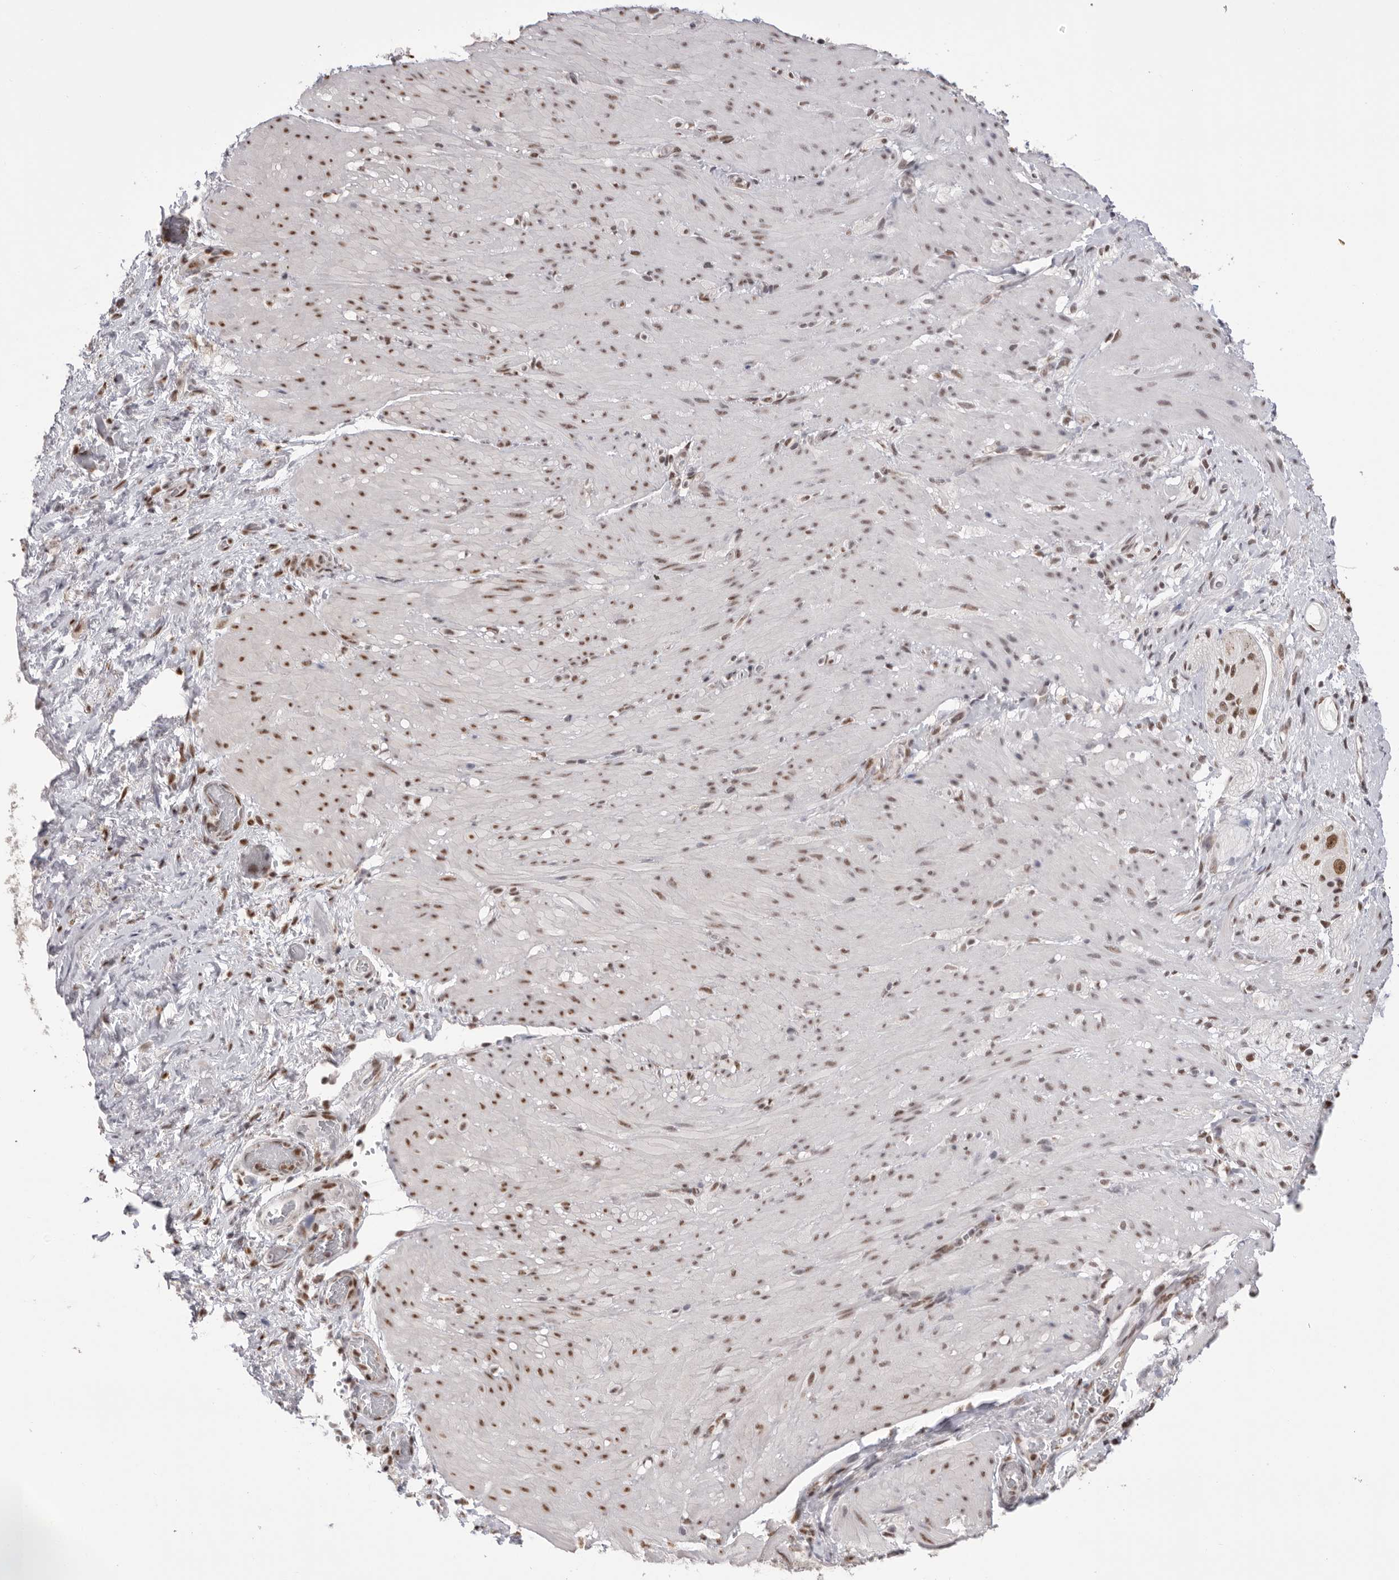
{"staining": {"intensity": "moderate", "quantity": "25%-75%", "location": "nuclear"}, "tissue": "smooth muscle", "cell_type": "Smooth muscle cells", "image_type": "normal", "snomed": [{"axis": "morphology", "description": "Normal tissue, NOS"}, {"axis": "topography", "description": "Smooth muscle"}, {"axis": "topography", "description": "Small intestine"}], "caption": "A micrograph showing moderate nuclear staining in approximately 25%-75% of smooth muscle cells in benign smooth muscle, as visualized by brown immunohistochemical staining.", "gene": "BCLAF3", "patient": {"sex": "female", "age": 84}}